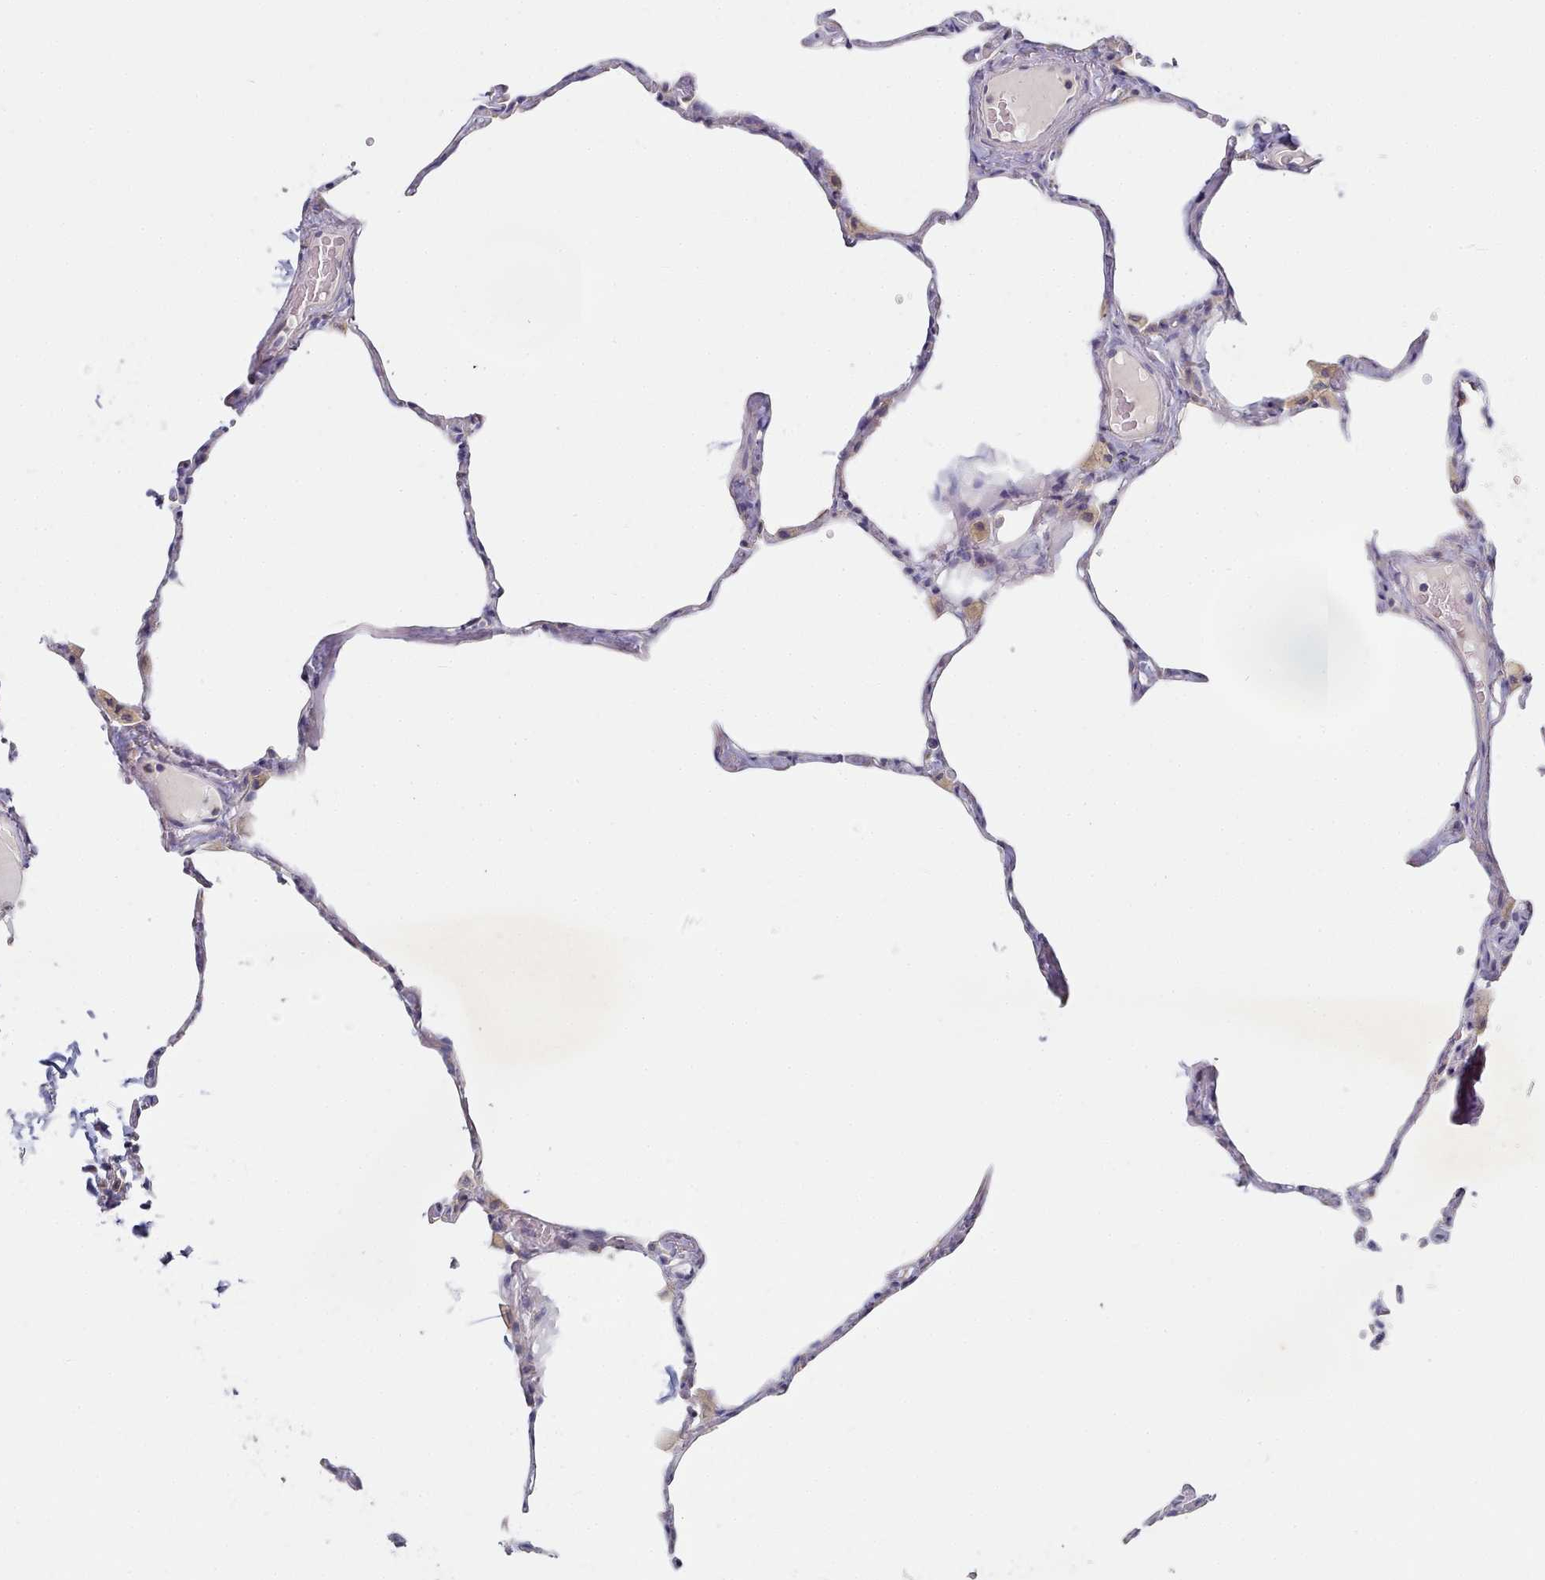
{"staining": {"intensity": "weak", "quantity": "<25%", "location": "cytoplasmic/membranous"}, "tissue": "lung", "cell_type": "Alveolar cells", "image_type": "normal", "snomed": [{"axis": "morphology", "description": "Normal tissue, NOS"}, {"axis": "topography", "description": "Lung"}], "caption": "IHC micrograph of normal lung stained for a protein (brown), which exhibits no staining in alveolar cells.", "gene": "TYW1B", "patient": {"sex": "male", "age": 65}}